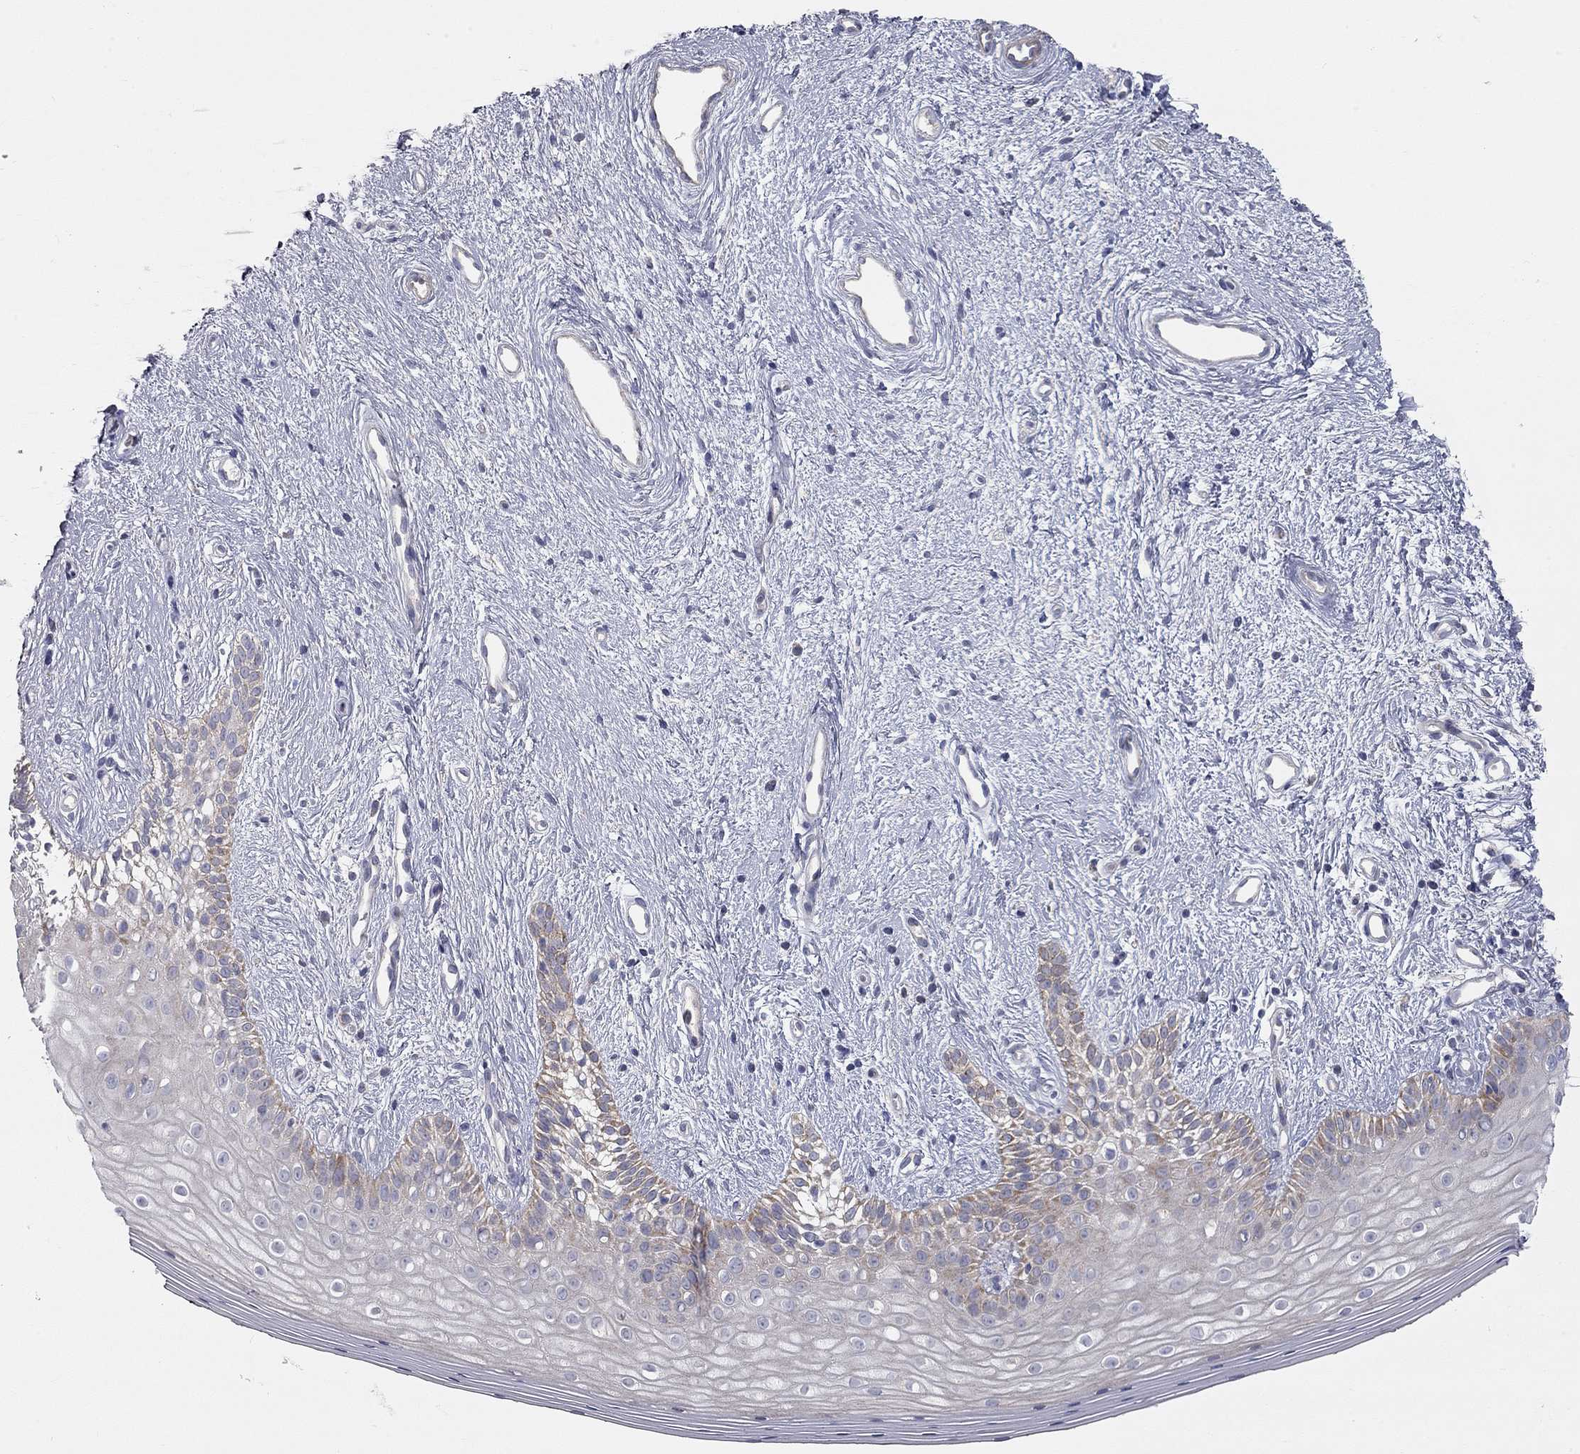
{"staining": {"intensity": "moderate", "quantity": "<25%", "location": "cytoplasmic/membranous"}, "tissue": "vagina", "cell_type": "Squamous epithelial cells", "image_type": "normal", "snomed": [{"axis": "morphology", "description": "Normal tissue, NOS"}, {"axis": "topography", "description": "Vagina"}], "caption": "Brown immunohistochemical staining in unremarkable vagina exhibits moderate cytoplasmic/membranous expression in about <25% of squamous epithelial cells. (brown staining indicates protein expression, while blue staining denotes nuclei).", "gene": "KANSL1L", "patient": {"sex": "female", "age": 47}}